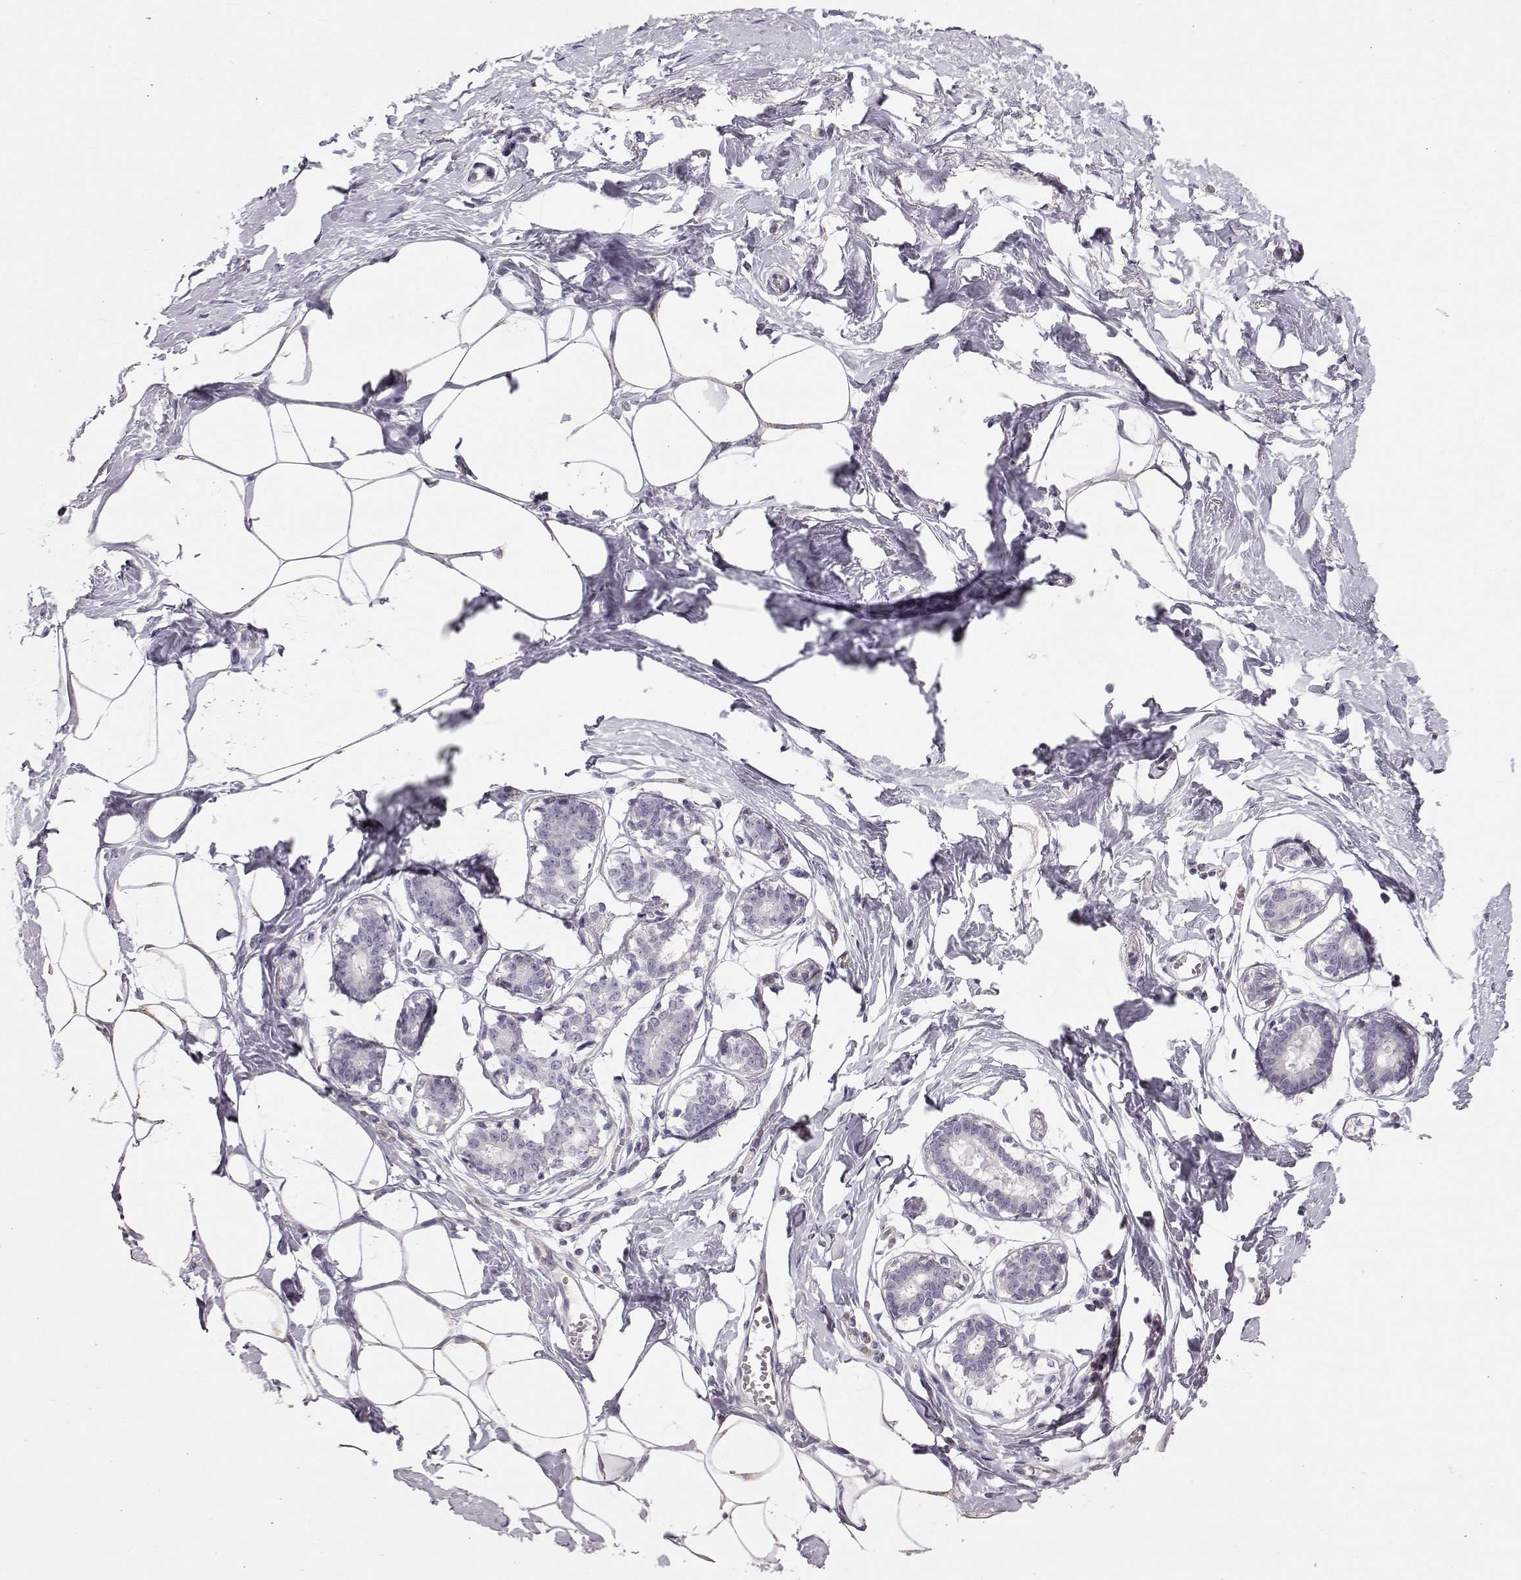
{"staining": {"intensity": "negative", "quantity": "none", "location": "none"}, "tissue": "breast", "cell_type": "Adipocytes", "image_type": "normal", "snomed": [{"axis": "morphology", "description": "Normal tissue, NOS"}, {"axis": "morphology", "description": "Lobular carcinoma, in situ"}, {"axis": "topography", "description": "Breast"}], "caption": "A photomicrograph of breast stained for a protein reveals no brown staining in adipocytes. The staining was performed using DAB (3,3'-diaminobenzidine) to visualize the protein expression in brown, while the nuclei were stained in blue with hematoxylin (Magnification: 20x).", "gene": "POU1F1", "patient": {"sex": "female", "age": 35}}